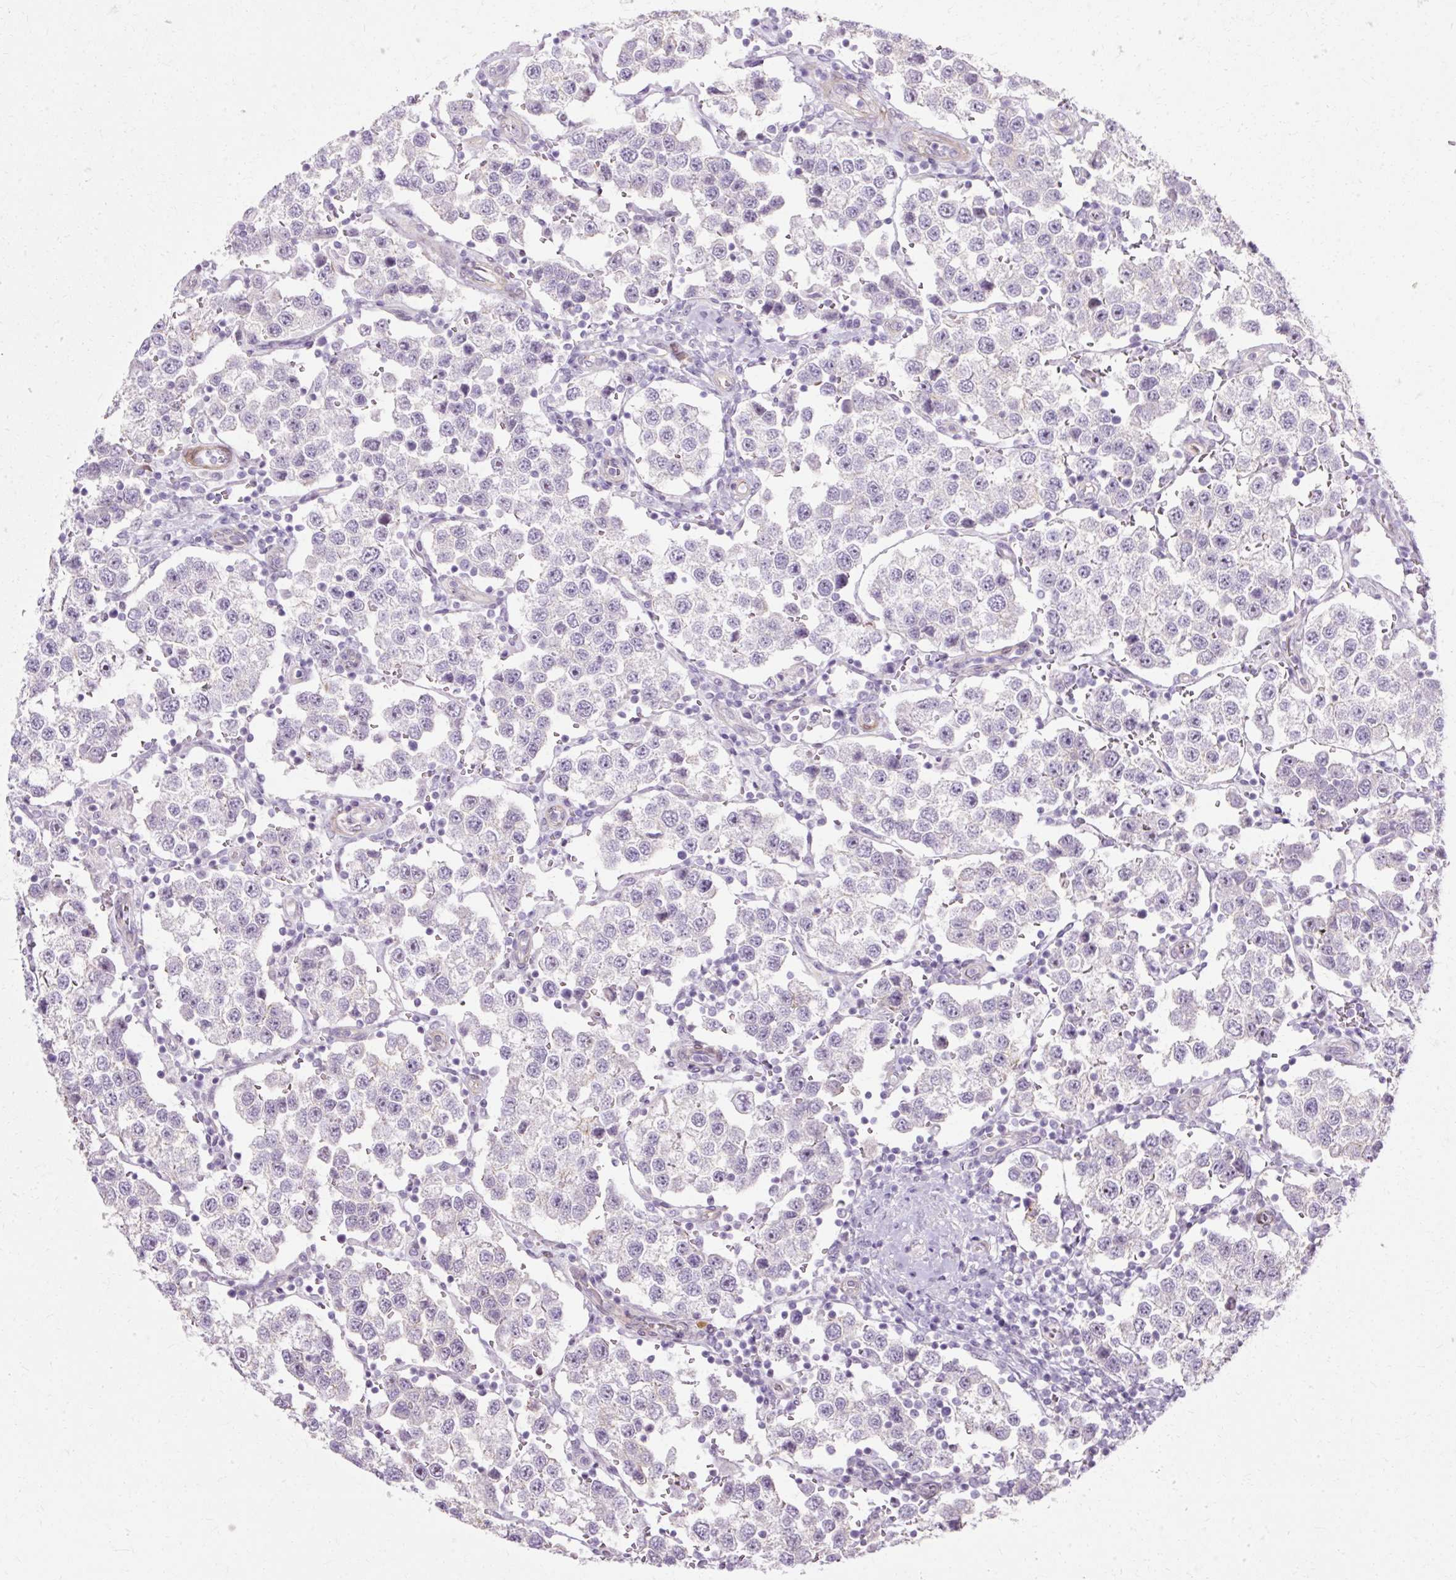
{"staining": {"intensity": "negative", "quantity": "none", "location": "none"}, "tissue": "testis cancer", "cell_type": "Tumor cells", "image_type": "cancer", "snomed": [{"axis": "morphology", "description": "Seminoma, NOS"}, {"axis": "topography", "description": "Testis"}], "caption": "This is a image of immunohistochemistry staining of testis seminoma, which shows no staining in tumor cells.", "gene": "CNN3", "patient": {"sex": "male", "age": 37}}